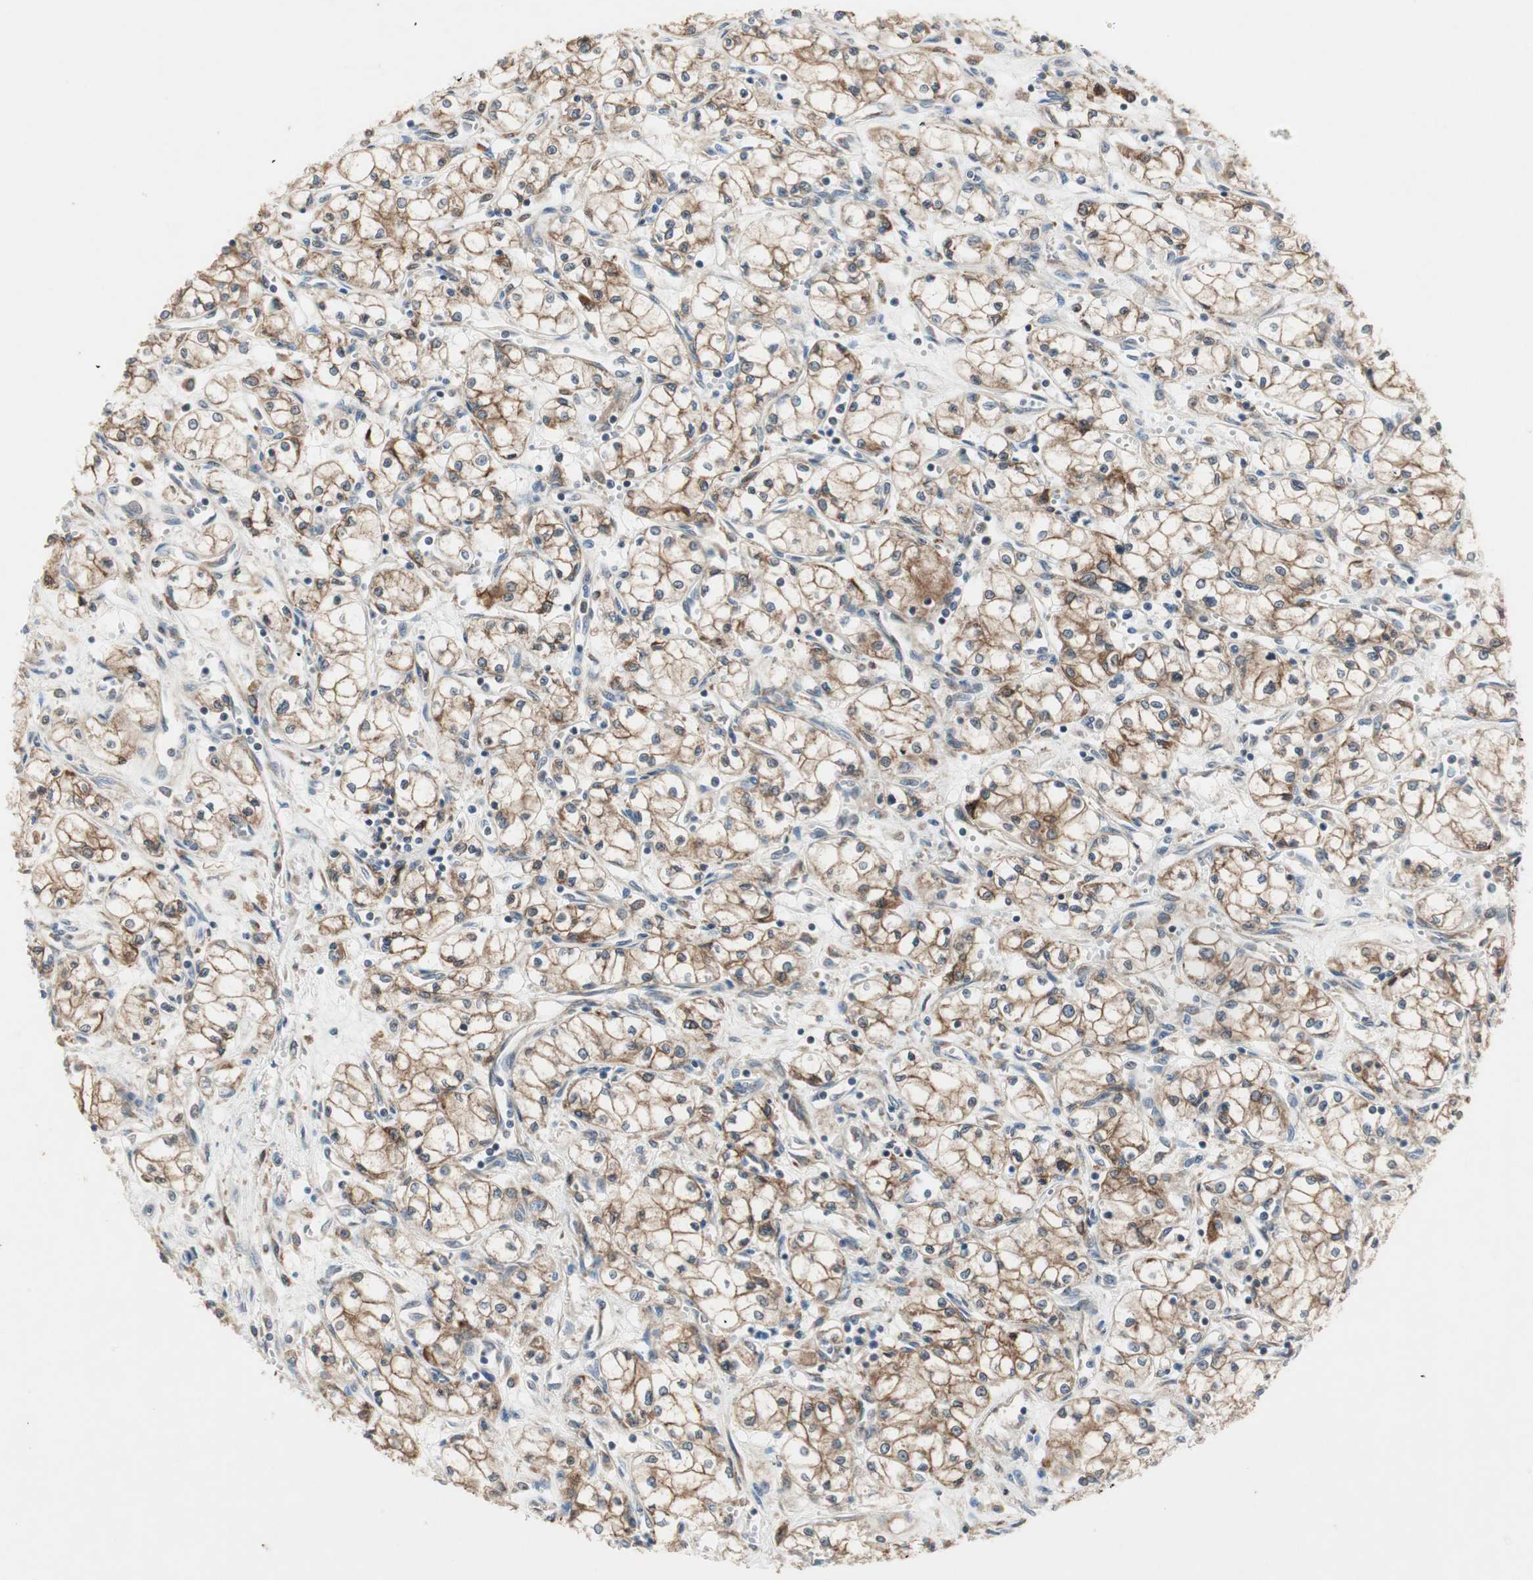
{"staining": {"intensity": "moderate", "quantity": ">75%", "location": "cytoplasmic/membranous"}, "tissue": "renal cancer", "cell_type": "Tumor cells", "image_type": "cancer", "snomed": [{"axis": "morphology", "description": "Normal tissue, NOS"}, {"axis": "morphology", "description": "Adenocarcinoma, NOS"}, {"axis": "topography", "description": "Kidney"}], "caption": "A high-resolution photomicrograph shows immunohistochemistry (IHC) staining of renal adenocarcinoma, which displays moderate cytoplasmic/membranous positivity in about >75% of tumor cells.", "gene": "H6PD", "patient": {"sex": "male", "age": 59}}